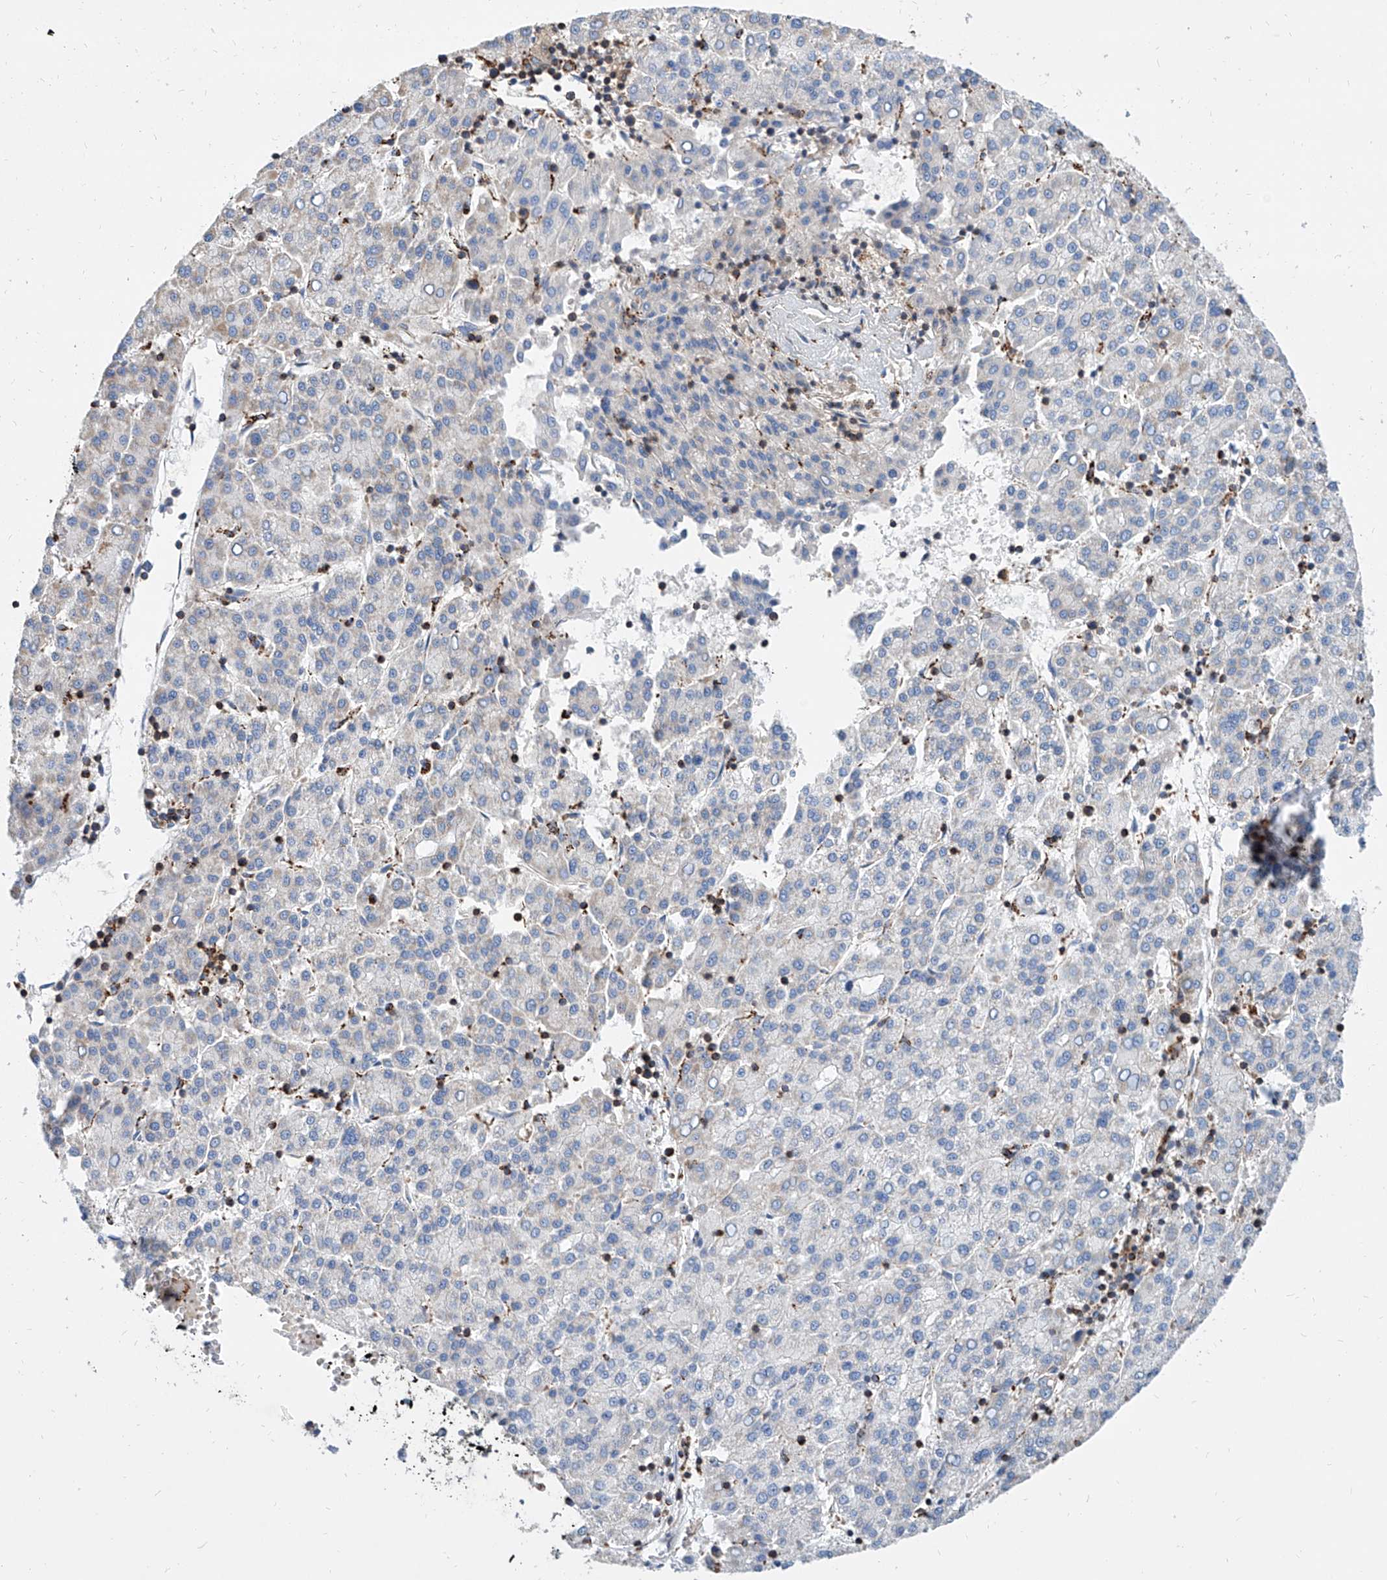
{"staining": {"intensity": "negative", "quantity": "none", "location": "none"}, "tissue": "liver cancer", "cell_type": "Tumor cells", "image_type": "cancer", "snomed": [{"axis": "morphology", "description": "Carcinoma, Hepatocellular, NOS"}, {"axis": "topography", "description": "Liver"}], "caption": "An IHC histopathology image of liver cancer is shown. There is no staining in tumor cells of liver cancer.", "gene": "CPNE5", "patient": {"sex": "female", "age": 58}}